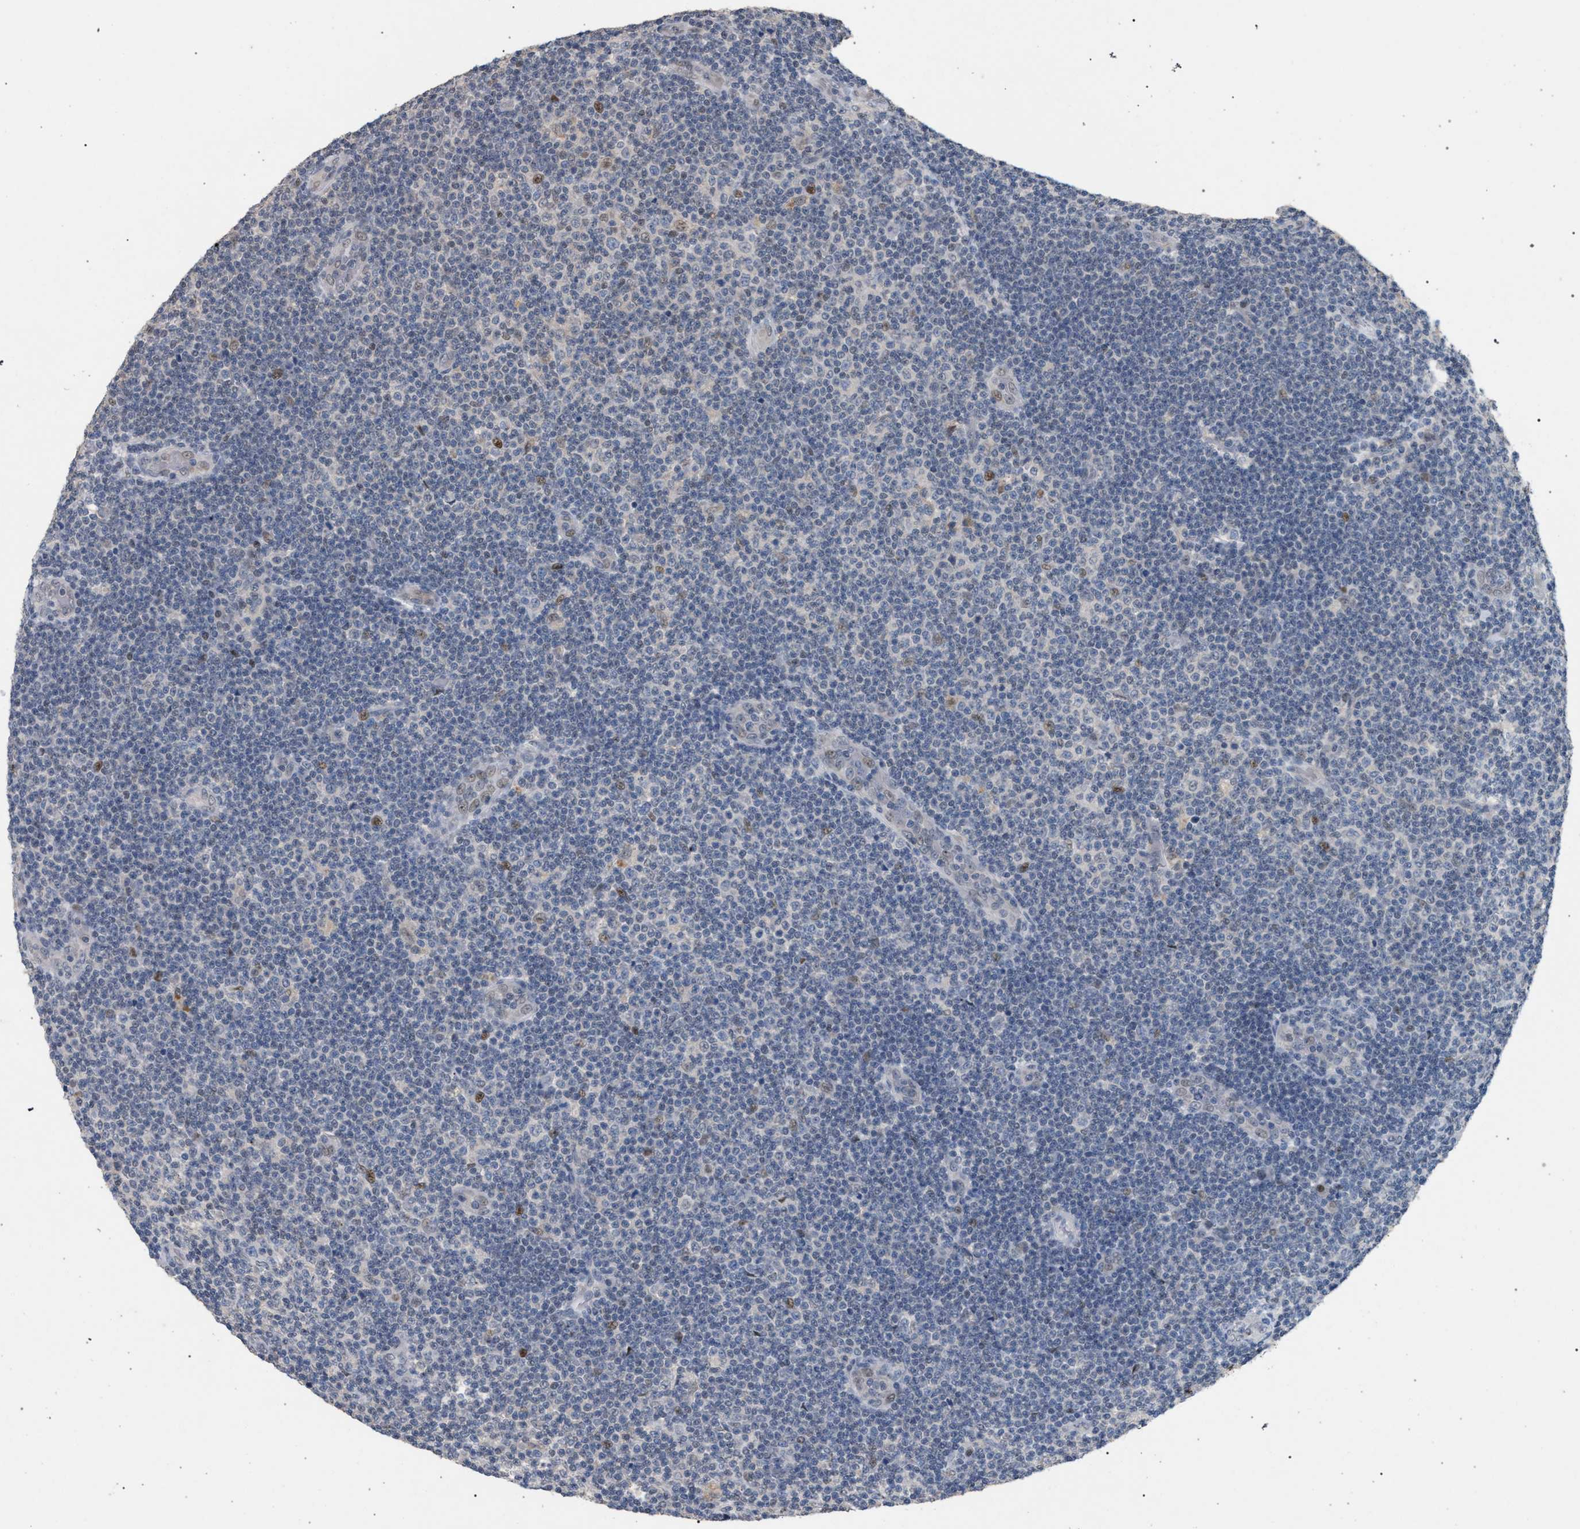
{"staining": {"intensity": "negative", "quantity": "none", "location": "none"}, "tissue": "lymphoma", "cell_type": "Tumor cells", "image_type": "cancer", "snomed": [{"axis": "morphology", "description": "Malignant lymphoma, non-Hodgkin's type, Low grade"}, {"axis": "topography", "description": "Lymph node"}], "caption": "IHC photomicrograph of neoplastic tissue: lymphoma stained with DAB reveals no significant protein expression in tumor cells. (Brightfield microscopy of DAB (3,3'-diaminobenzidine) IHC at high magnification).", "gene": "TECPR1", "patient": {"sex": "male", "age": 83}}